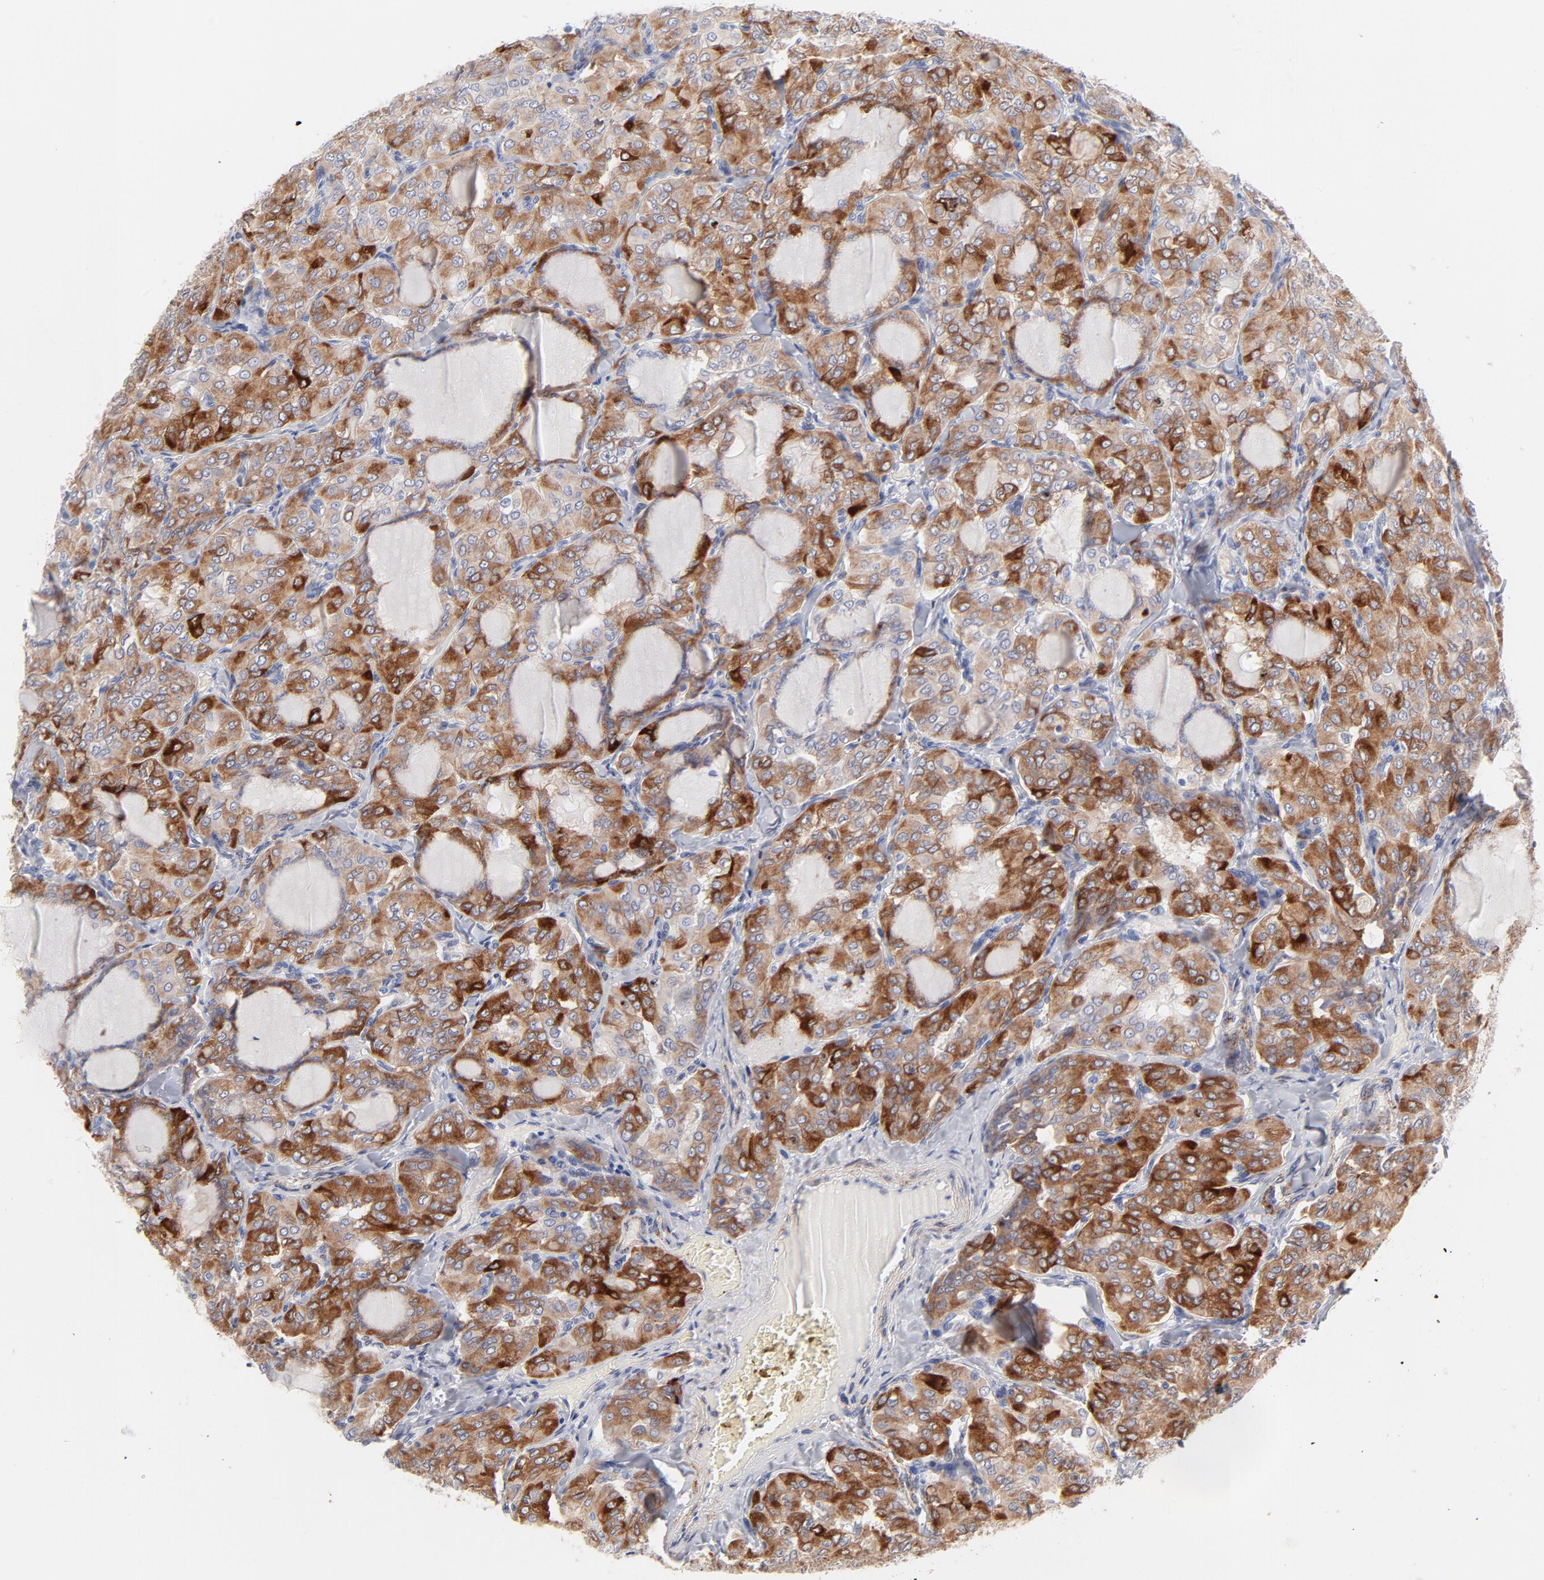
{"staining": {"intensity": "strong", "quantity": ">75%", "location": "cytoplasmic/membranous"}, "tissue": "thyroid cancer", "cell_type": "Tumor cells", "image_type": "cancer", "snomed": [{"axis": "morphology", "description": "Papillary adenocarcinoma, NOS"}, {"axis": "topography", "description": "Thyroid gland"}], "caption": "Immunohistochemical staining of human thyroid papillary adenocarcinoma reveals high levels of strong cytoplasmic/membranous expression in approximately >75% of tumor cells.", "gene": "MID1", "patient": {"sex": "male", "age": 20}}